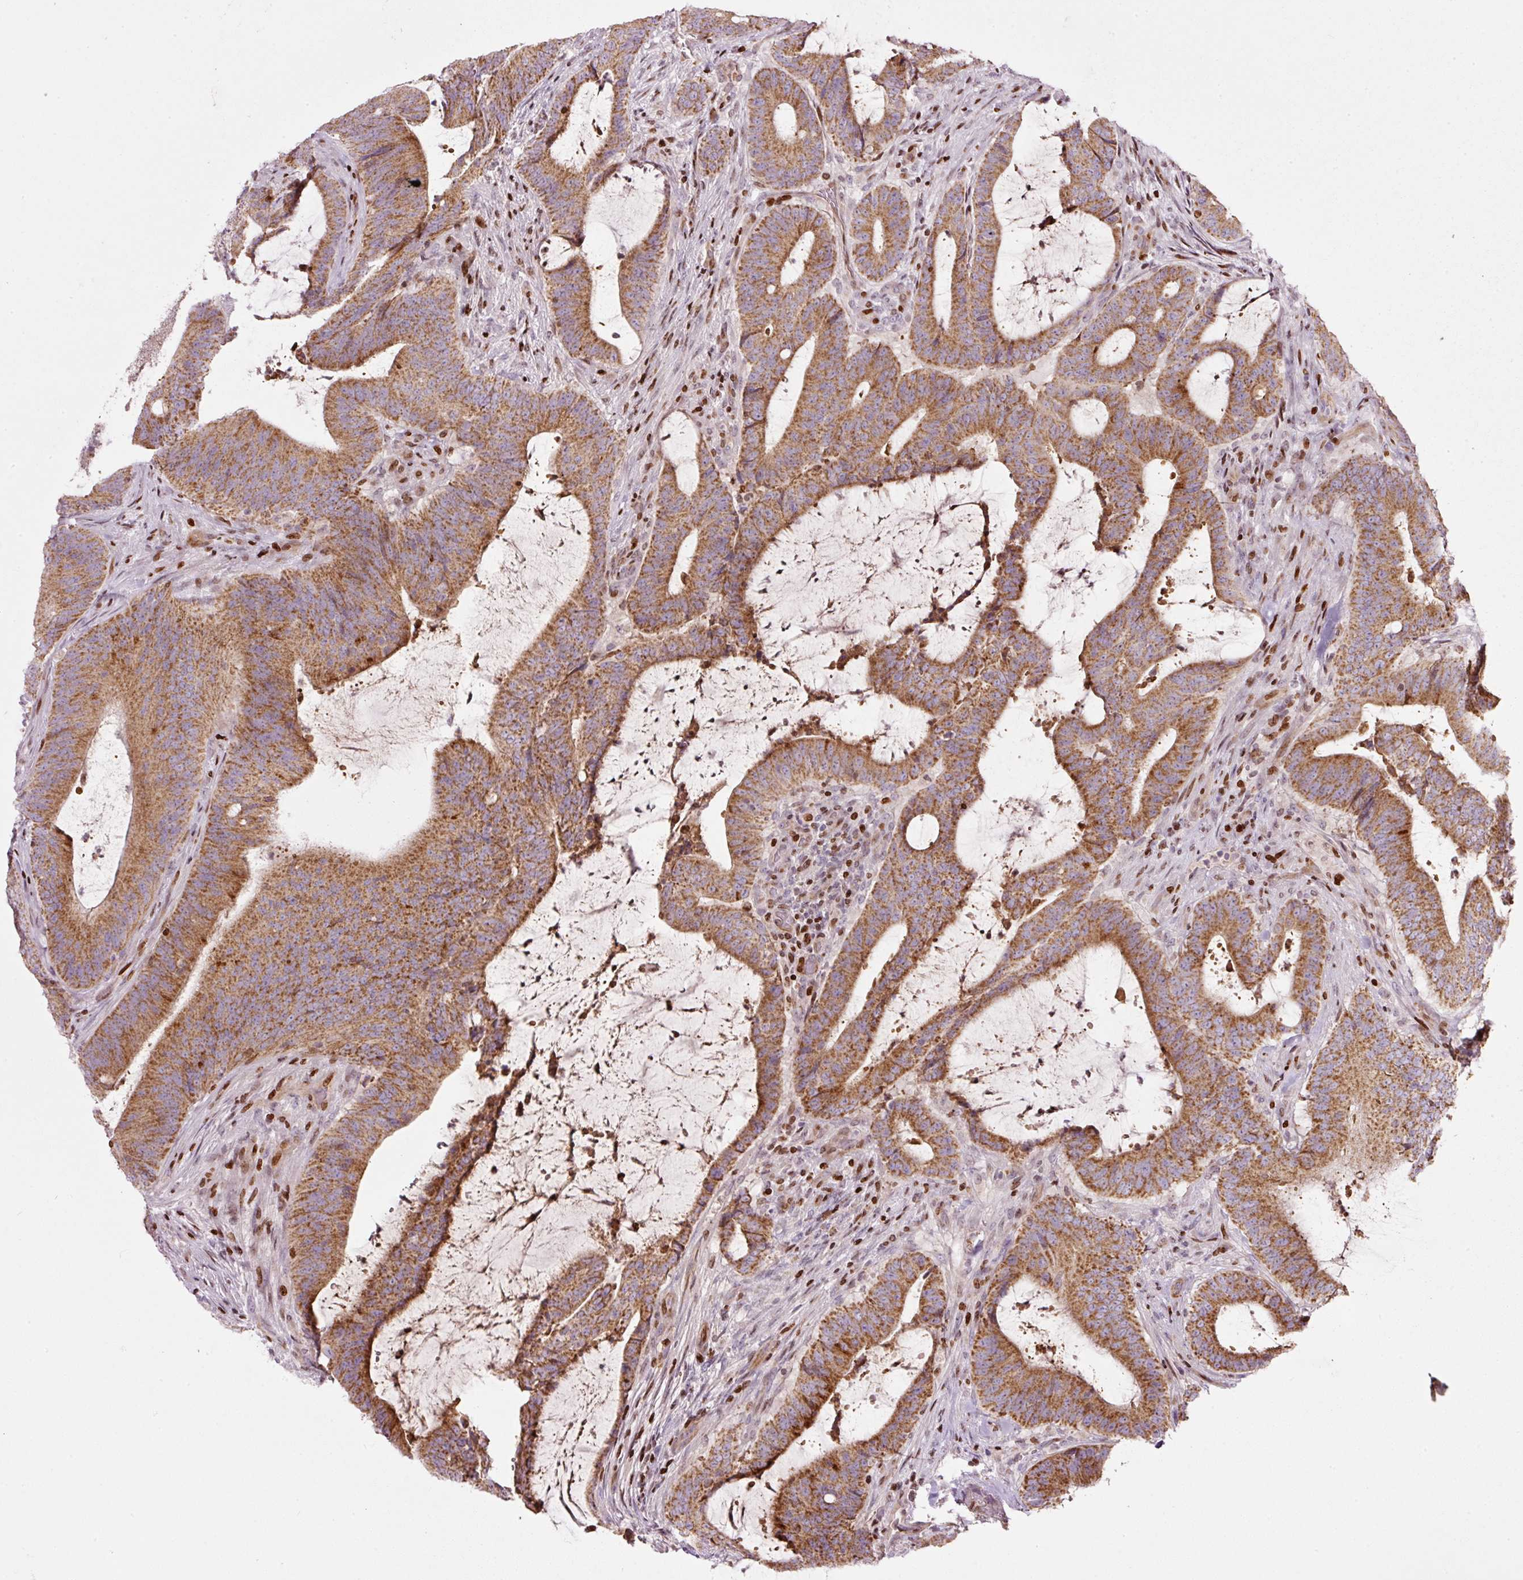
{"staining": {"intensity": "strong", "quantity": ">75%", "location": "cytoplasmic/membranous"}, "tissue": "colorectal cancer", "cell_type": "Tumor cells", "image_type": "cancer", "snomed": [{"axis": "morphology", "description": "Adenocarcinoma, NOS"}, {"axis": "topography", "description": "Colon"}], "caption": "A micrograph showing strong cytoplasmic/membranous staining in about >75% of tumor cells in colorectal cancer (adenocarcinoma), as visualized by brown immunohistochemical staining.", "gene": "TMEM8B", "patient": {"sex": "female", "age": 43}}